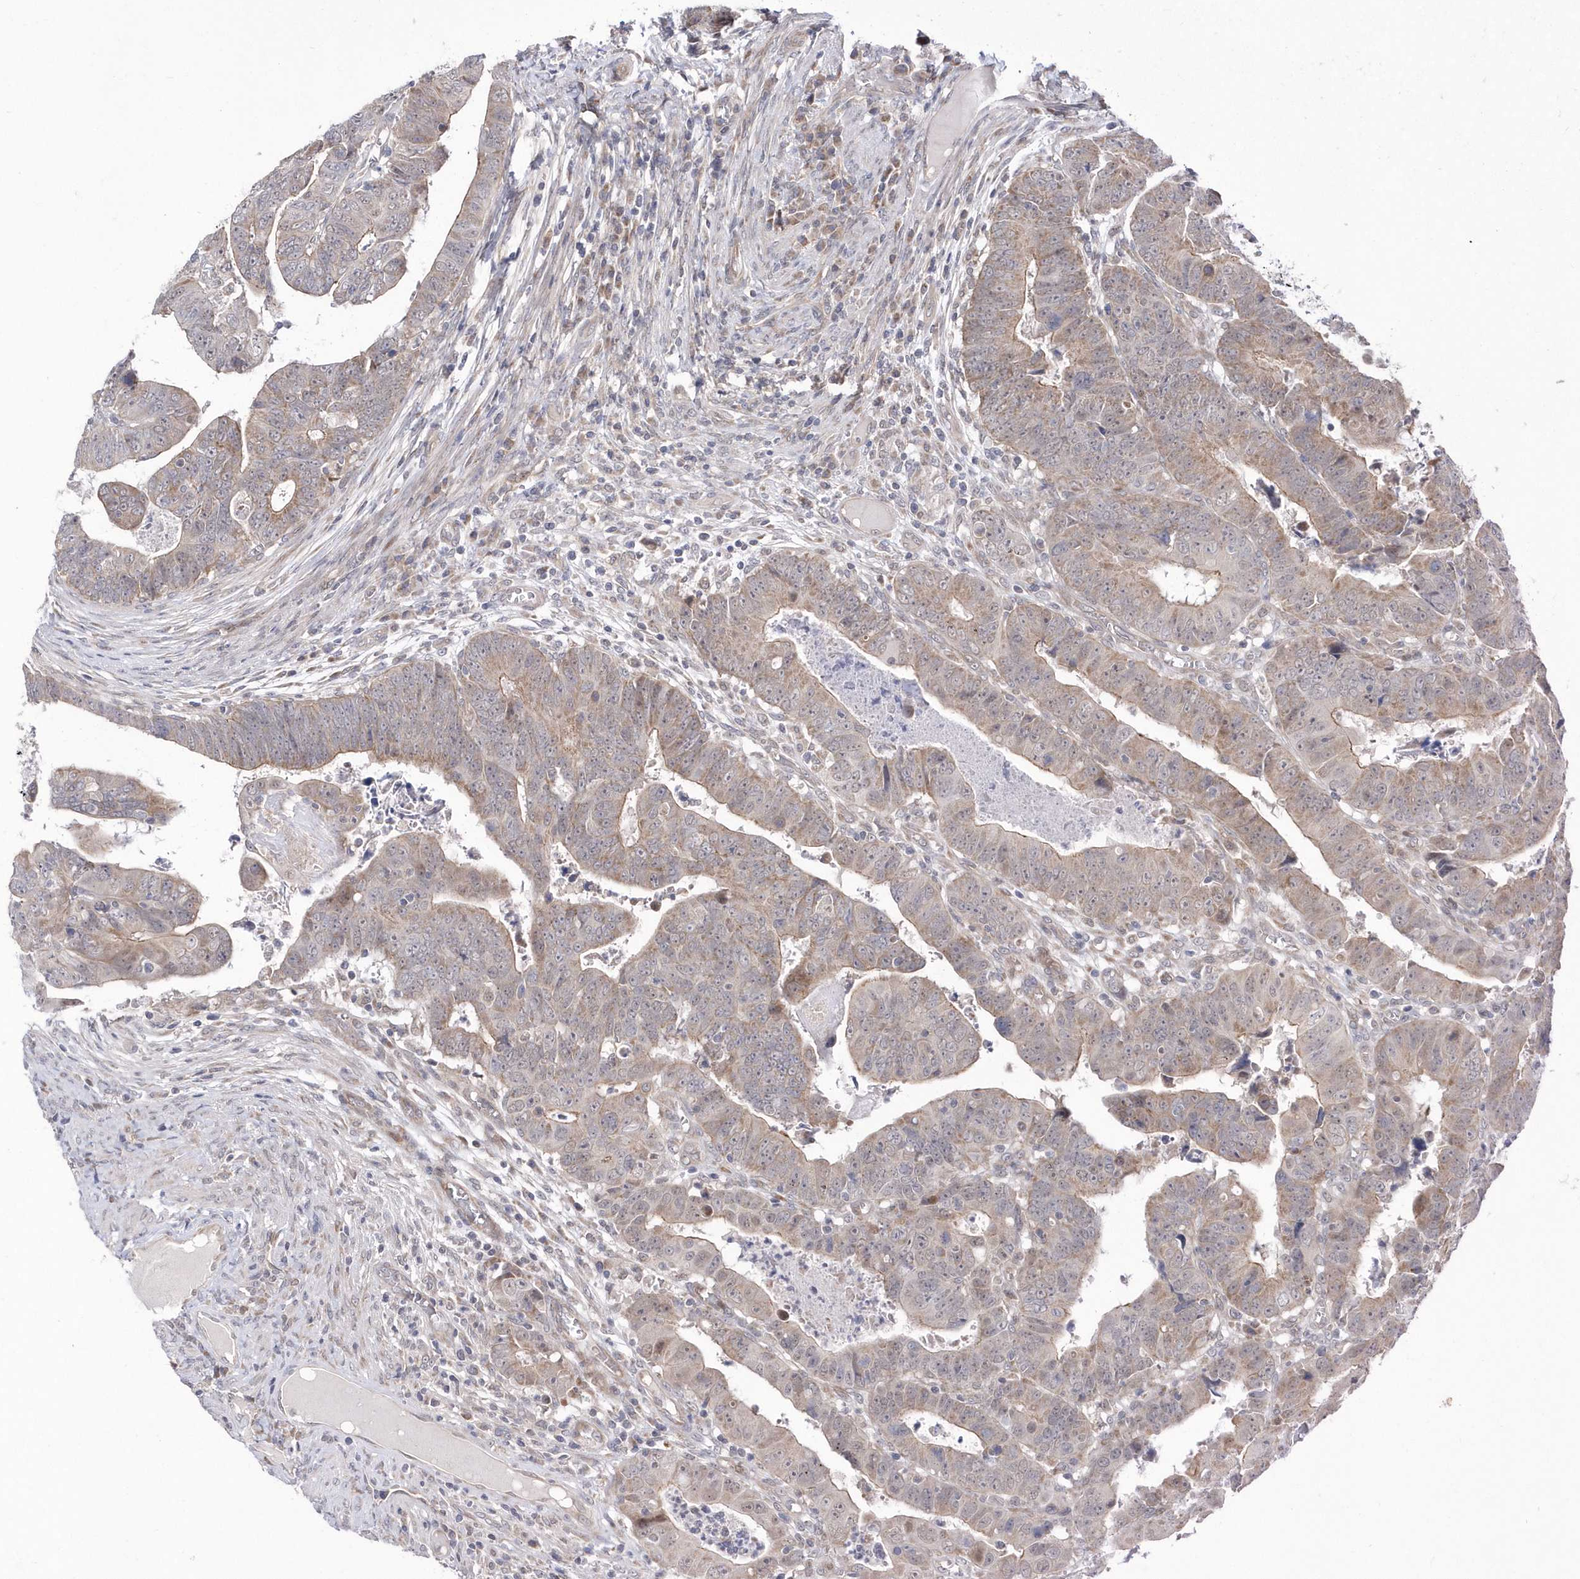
{"staining": {"intensity": "weak", "quantity": "25%-75%", "location": "cytoplasmic/membranous"}, "tissue": "colorectal cancer", "cell_type": "Tumor cells", "image_type": "cancer", "snomed": [{"axis": "morphology", "description": "Normal tissue, NOS"}, {"axis": "morphology", "description": "Adenocarcinoma, NOS"}, {"axis": "topography", "description": "Rectum"}], "caption": "Immunohistochemical staining of colorectal cancer (adenocarcinoma) shows low levels of weak cytoplasmic/membranous positivity in approximately 25%-75% of tumor cells. (DAB (3,3'-diaminobenzidine) IHC, brown staining for protein, blue staining for nuclei).", "gene": "DALRD3", "patient": {"sex": "female", "age": 65}}